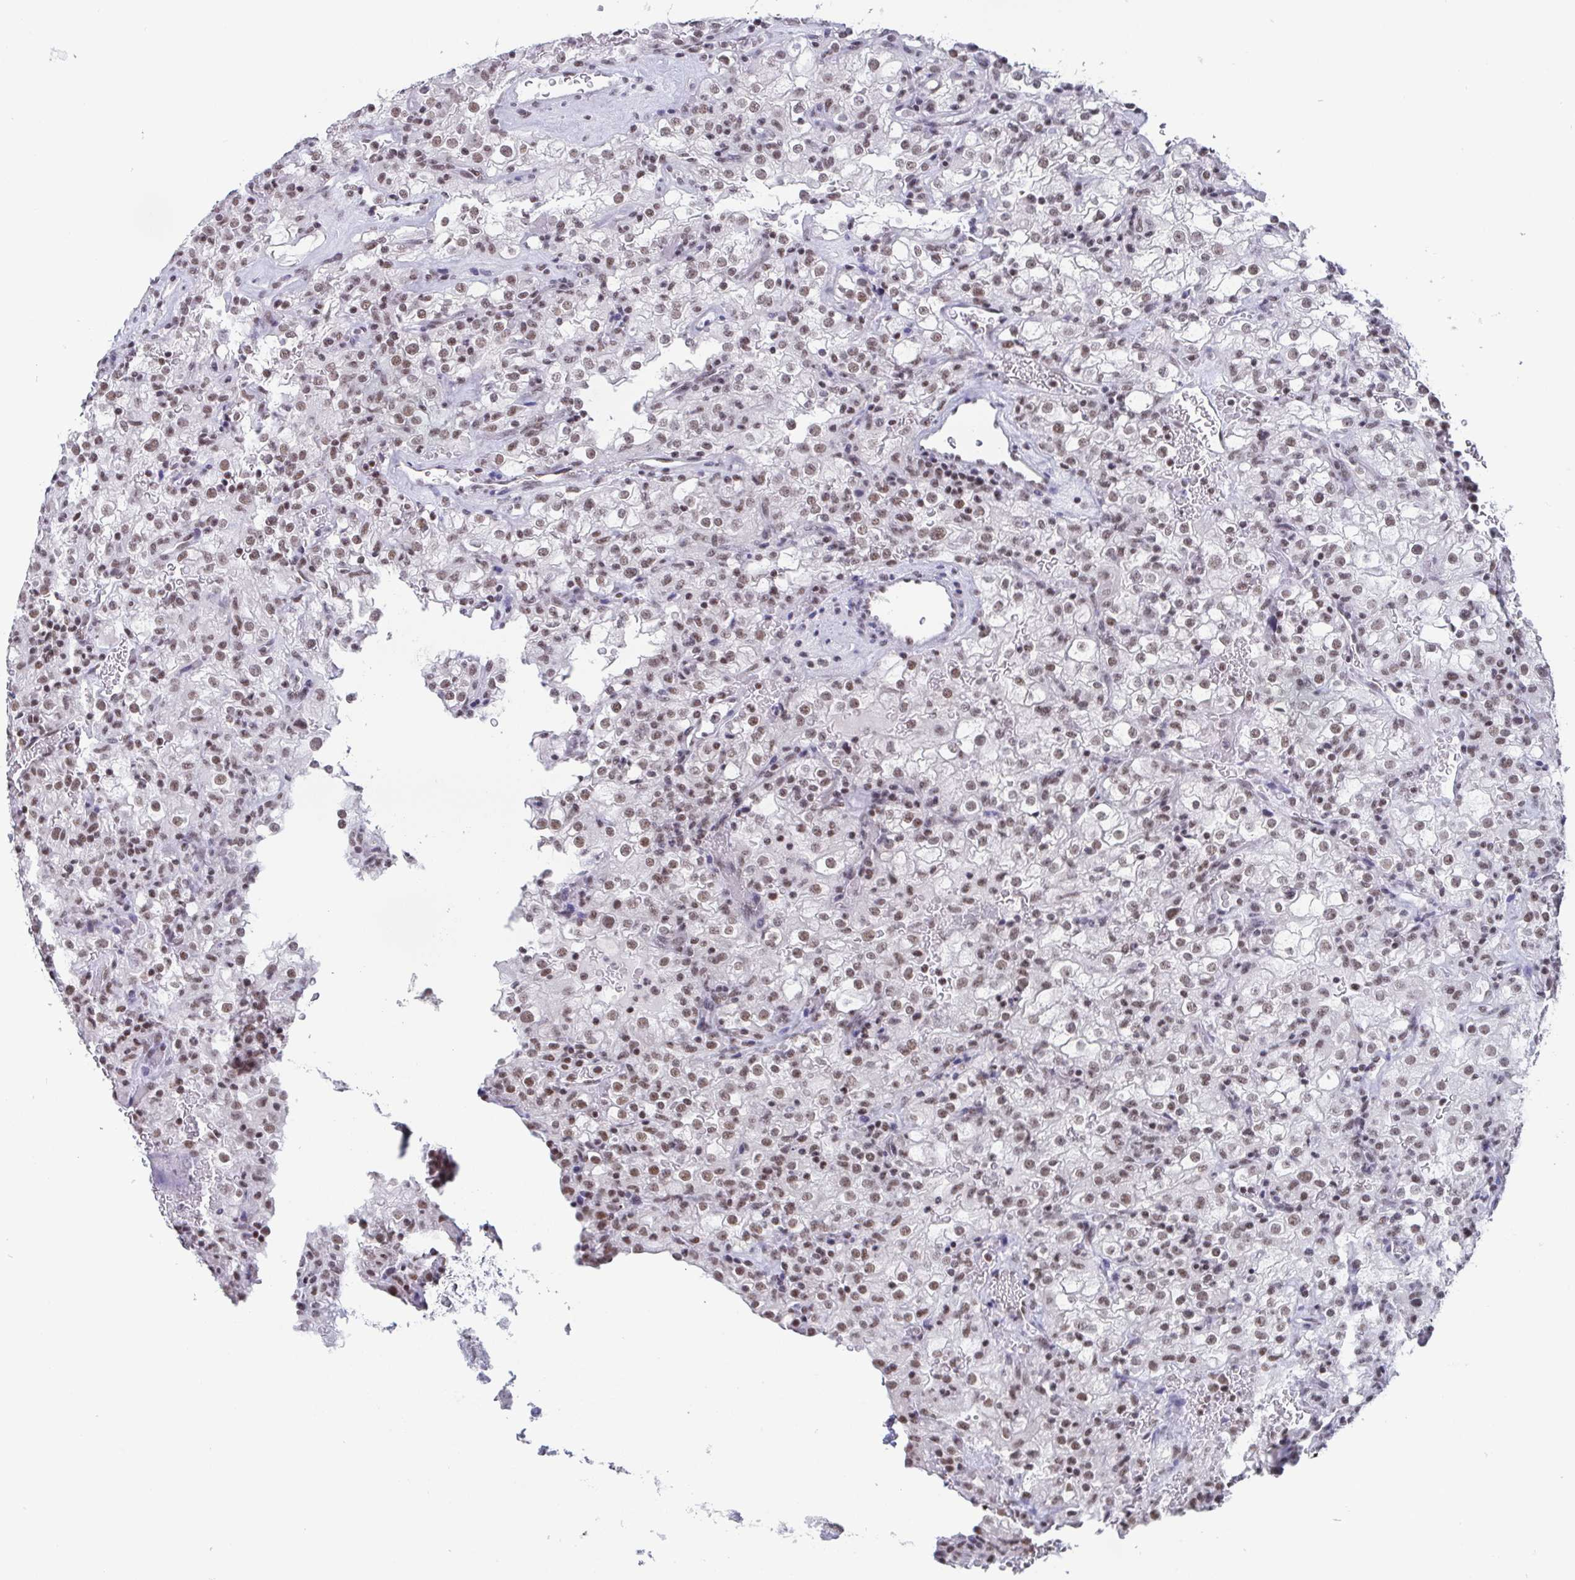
{"staining": {"intensity": "weak", "quantity": ">75%", "location": "nuclear"}, "tissue": "renal cancer", "cell_type": "Tumor cells", "image_type": "cancer", "snomed": [{"axis": "morphology", "description": "Adenocarcinoma, NOS"}, {"axis": "topography", "description": "Kidney"}], "caption": "Immunohistochemical staining of renal cancer shows low levels of weak nuclear expression in approximately >75% of tumor cells.", "gene": "CTCF", "patient": {"sex": "female", "age": 74}}